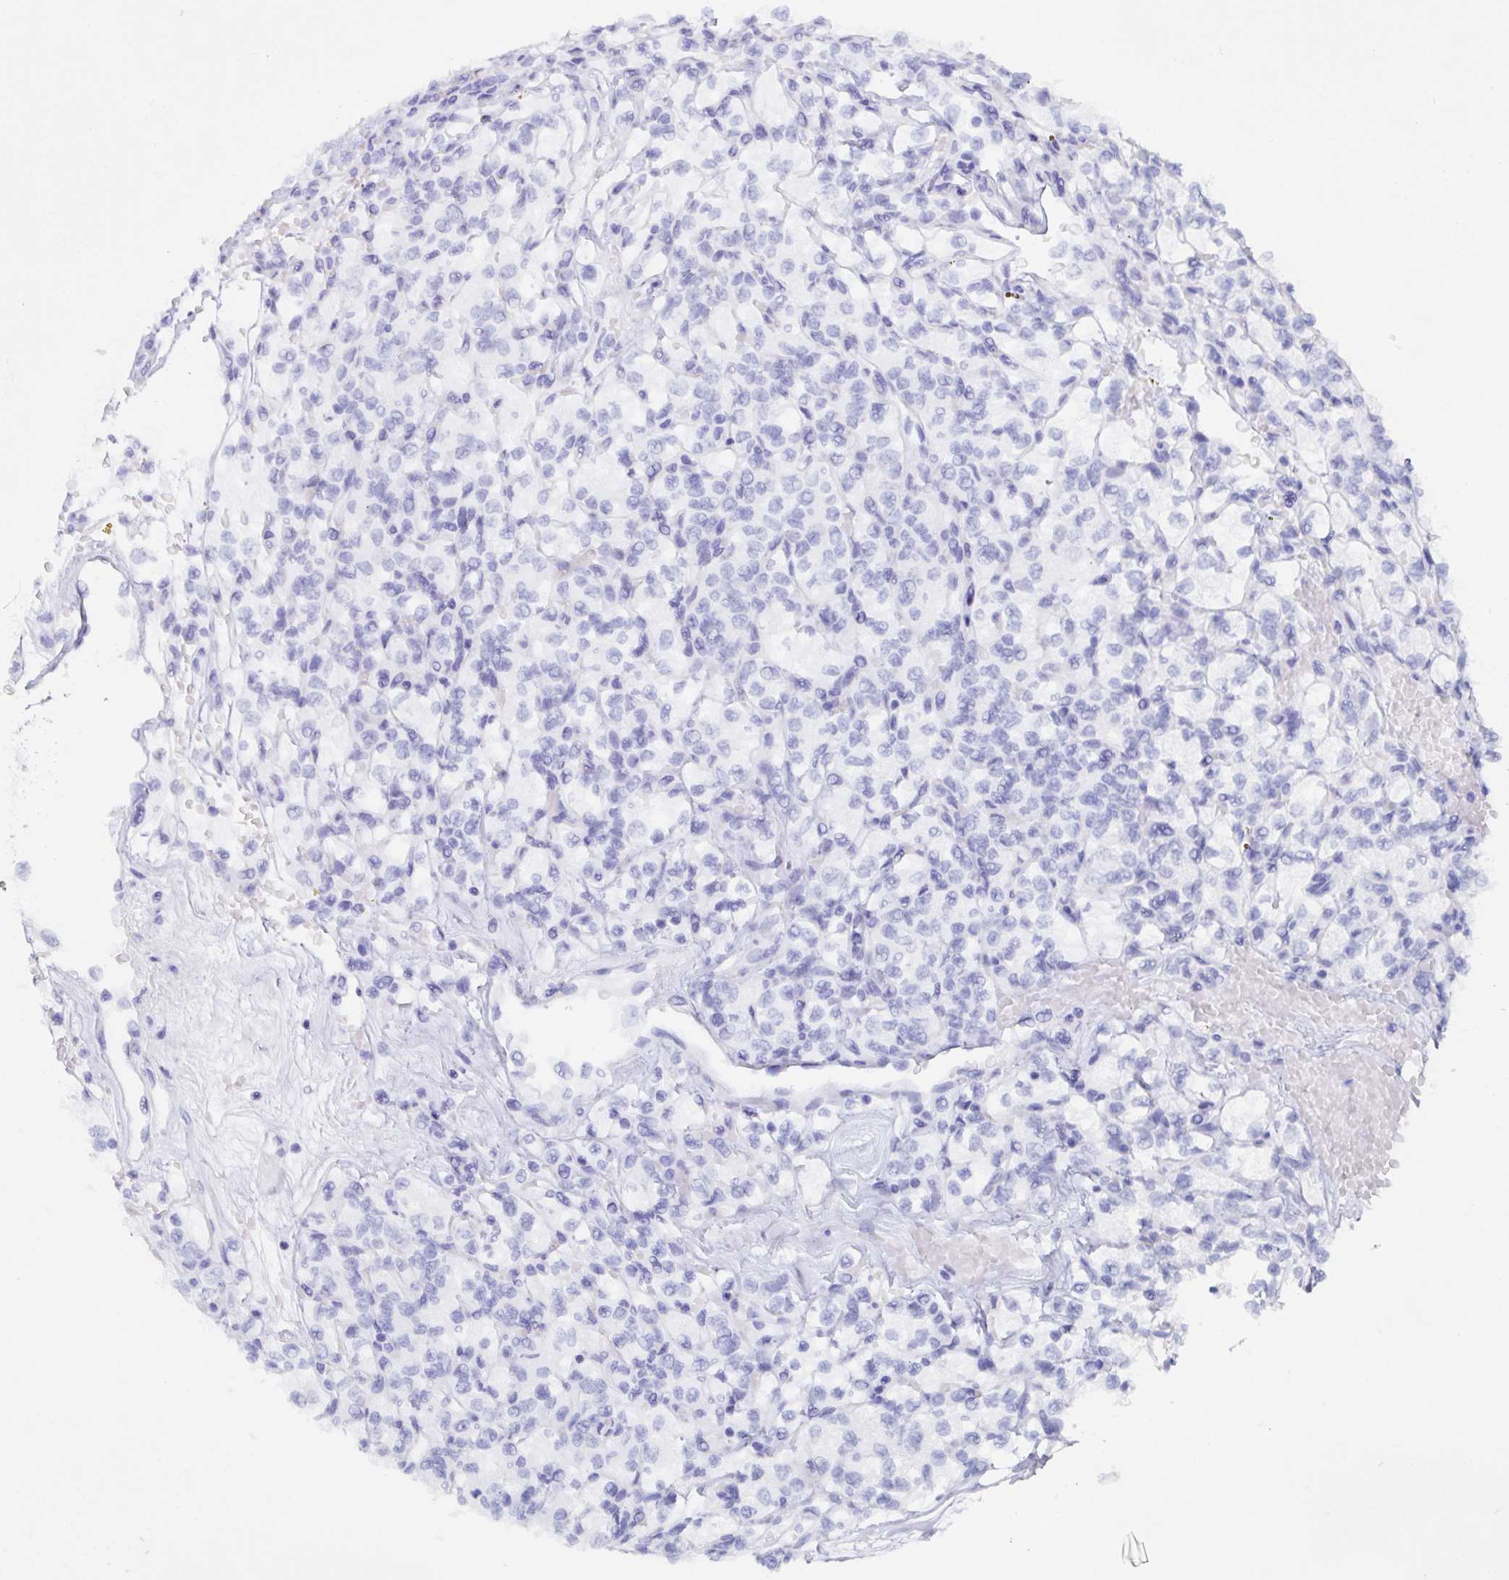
{"staining": {"intensity": "negative", "quantity": "none", "location": "none"}, "tissue": "renal cancer", "cell_type": "Tumor cells", "image_type": "cancer", "snomed": [{"axis": "morphology", "description": "Adenocarcinoma, NOS"}, {"axis": "topography", "description": "Kidney"}], "caption": "Renal adenocarcinoma stained for a protein using immunohistochemistry shows no positivity tumor cells.", "gene": "POU2F3", "patient": {"sex": "female", "age": 64}}